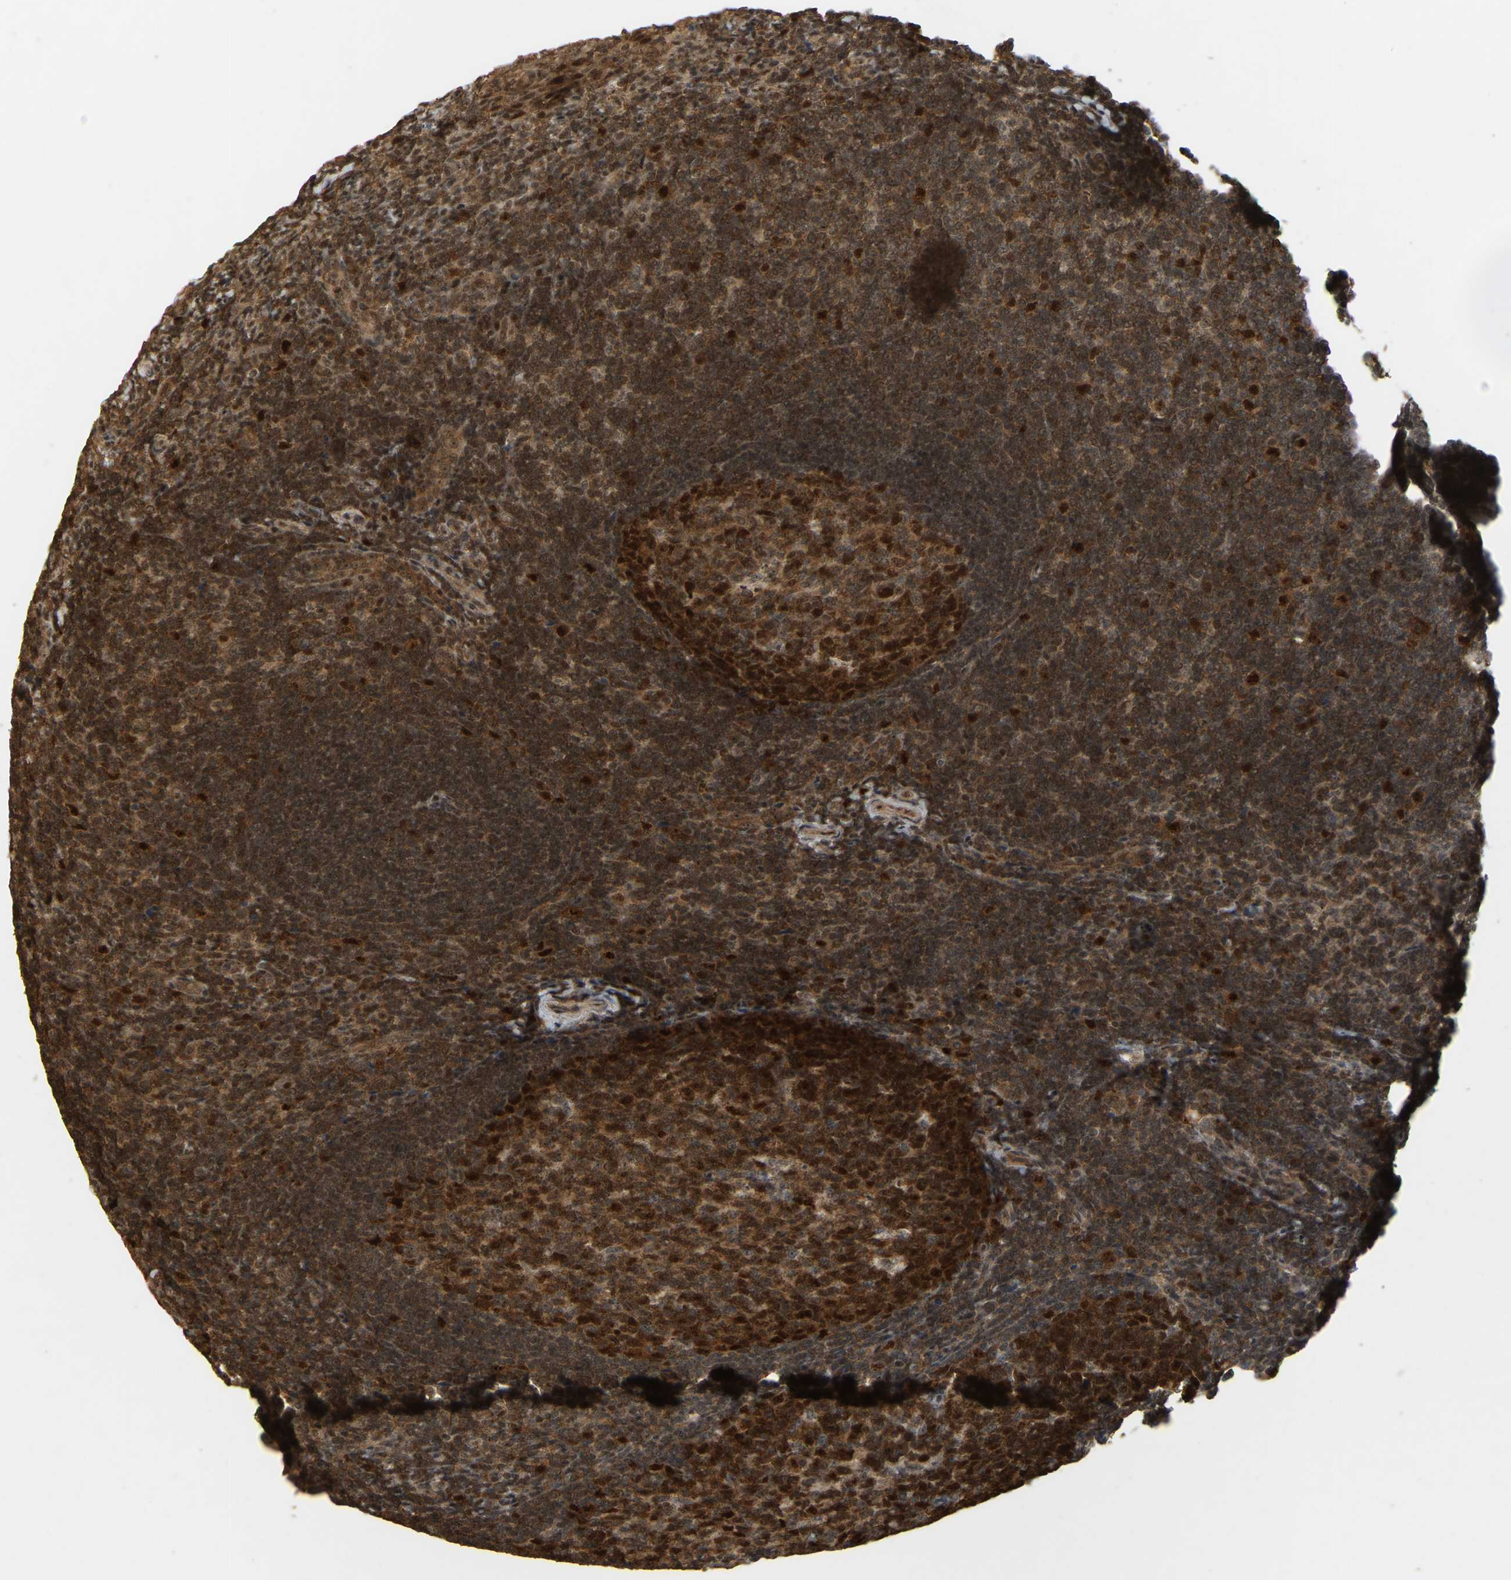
{"staining": {"intensity": "strong", "quantity": ">75%", "location": "cytoplasmic/membranous,nuclear"}, "tissue": "tonsil", "cell_type": "Germinal center cells", "image_type": "normal", "snomed": [{"axis": "morphology", "description": "Normal tissue, NOS"}, {"axis": "topography", "description": "Tonsil"}], "caption": "The image demonstrates staining of benign tonsil, revealing strong cytoplasmic/membranous,nuclear protein staining (brown color) within germinal center cells.", "gene": "BRF2", "patient": {"sex": "male", "age": 37}}